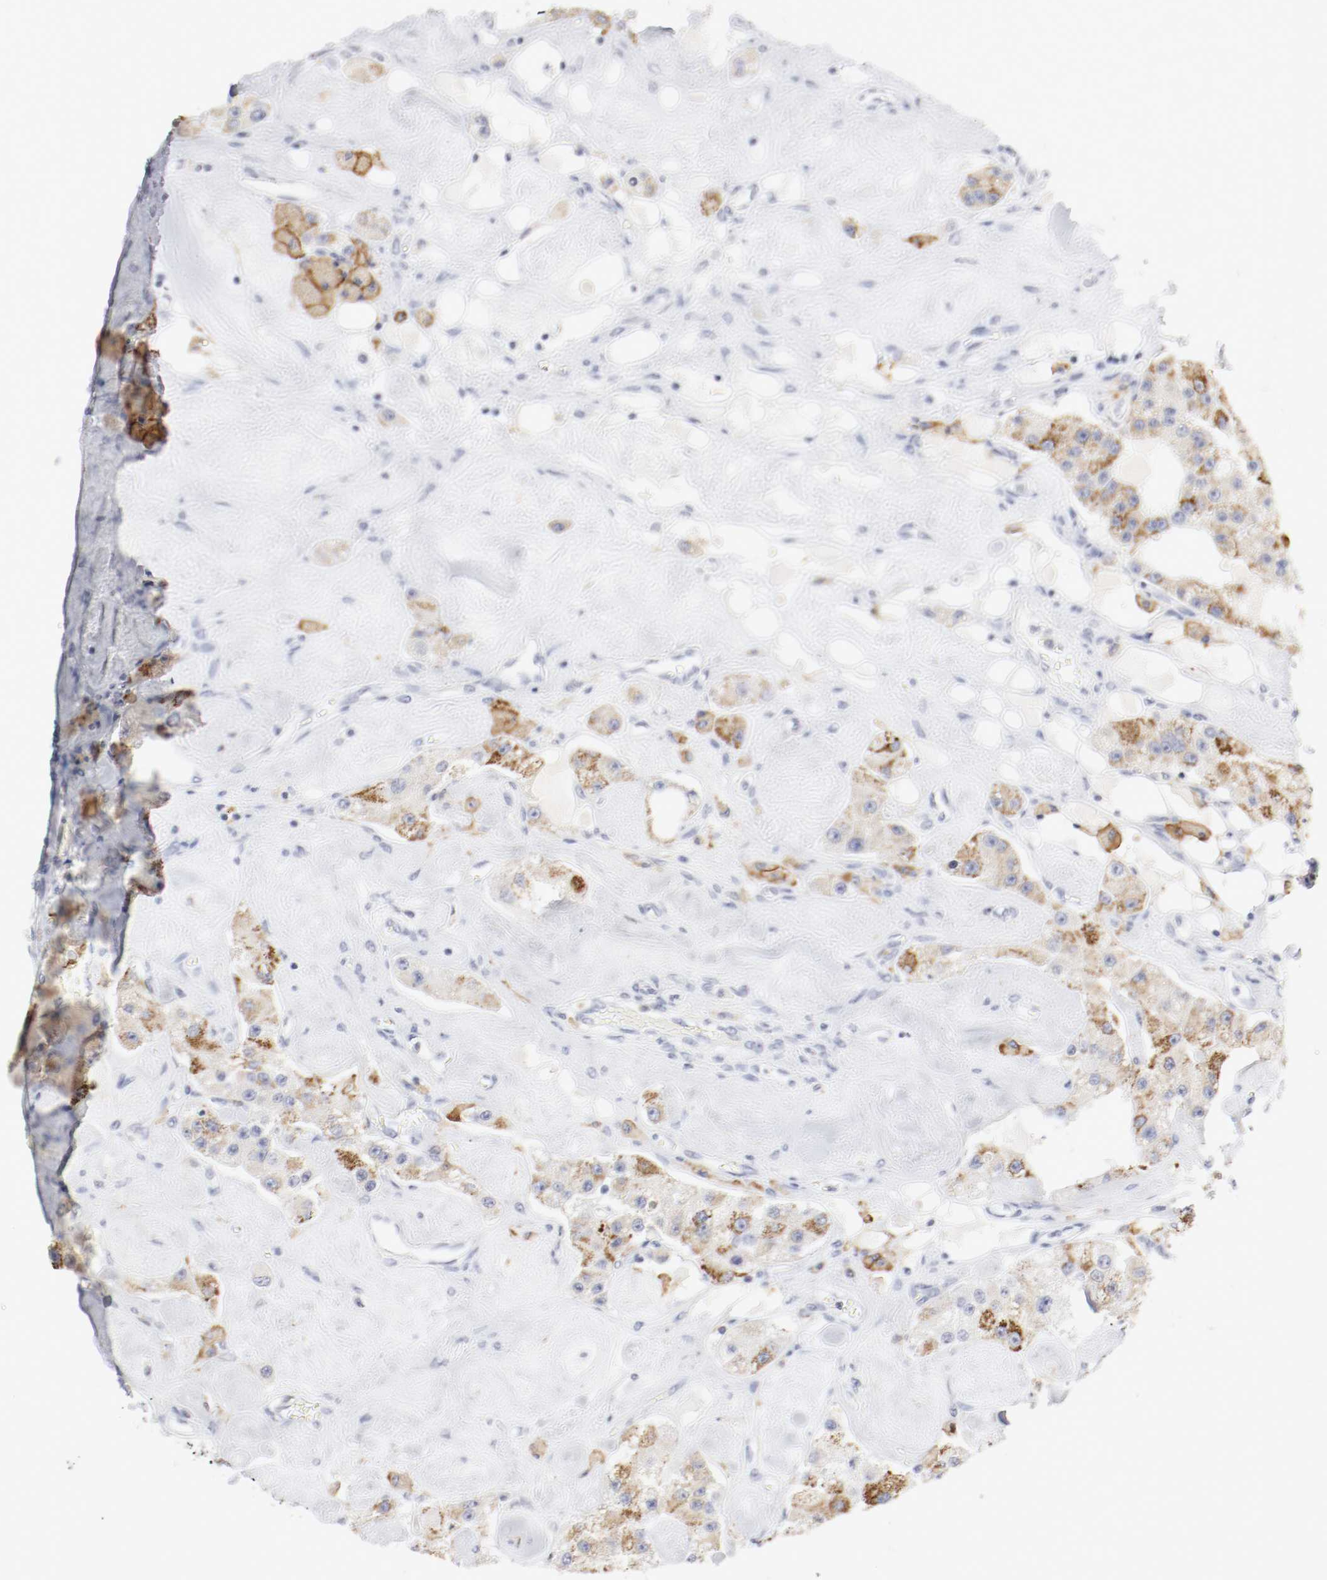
{"staining": {"intensity": "moderate", "quantity": ">75%", "location": "cytoplasmic/membranous"}, "tissue": "carcinoid", "cell_type": "Tumor cells", "image_type": "cancer", "snomed": [{"axis": "morphology", "description": "Carcinoid, malignant, NOS"}, {"axis": "topography", "description": "Pancreas"}], "caption": "Carcinoid was stained to show a protein in brown. There is medium levels of moderate cytoplasmic/membranous staining in about >75% of tumor cells. (IHC, brightfield microscopy, high magnification).", "gene": "ITGAX", "patient": {"sex": "male", "age": 41}}